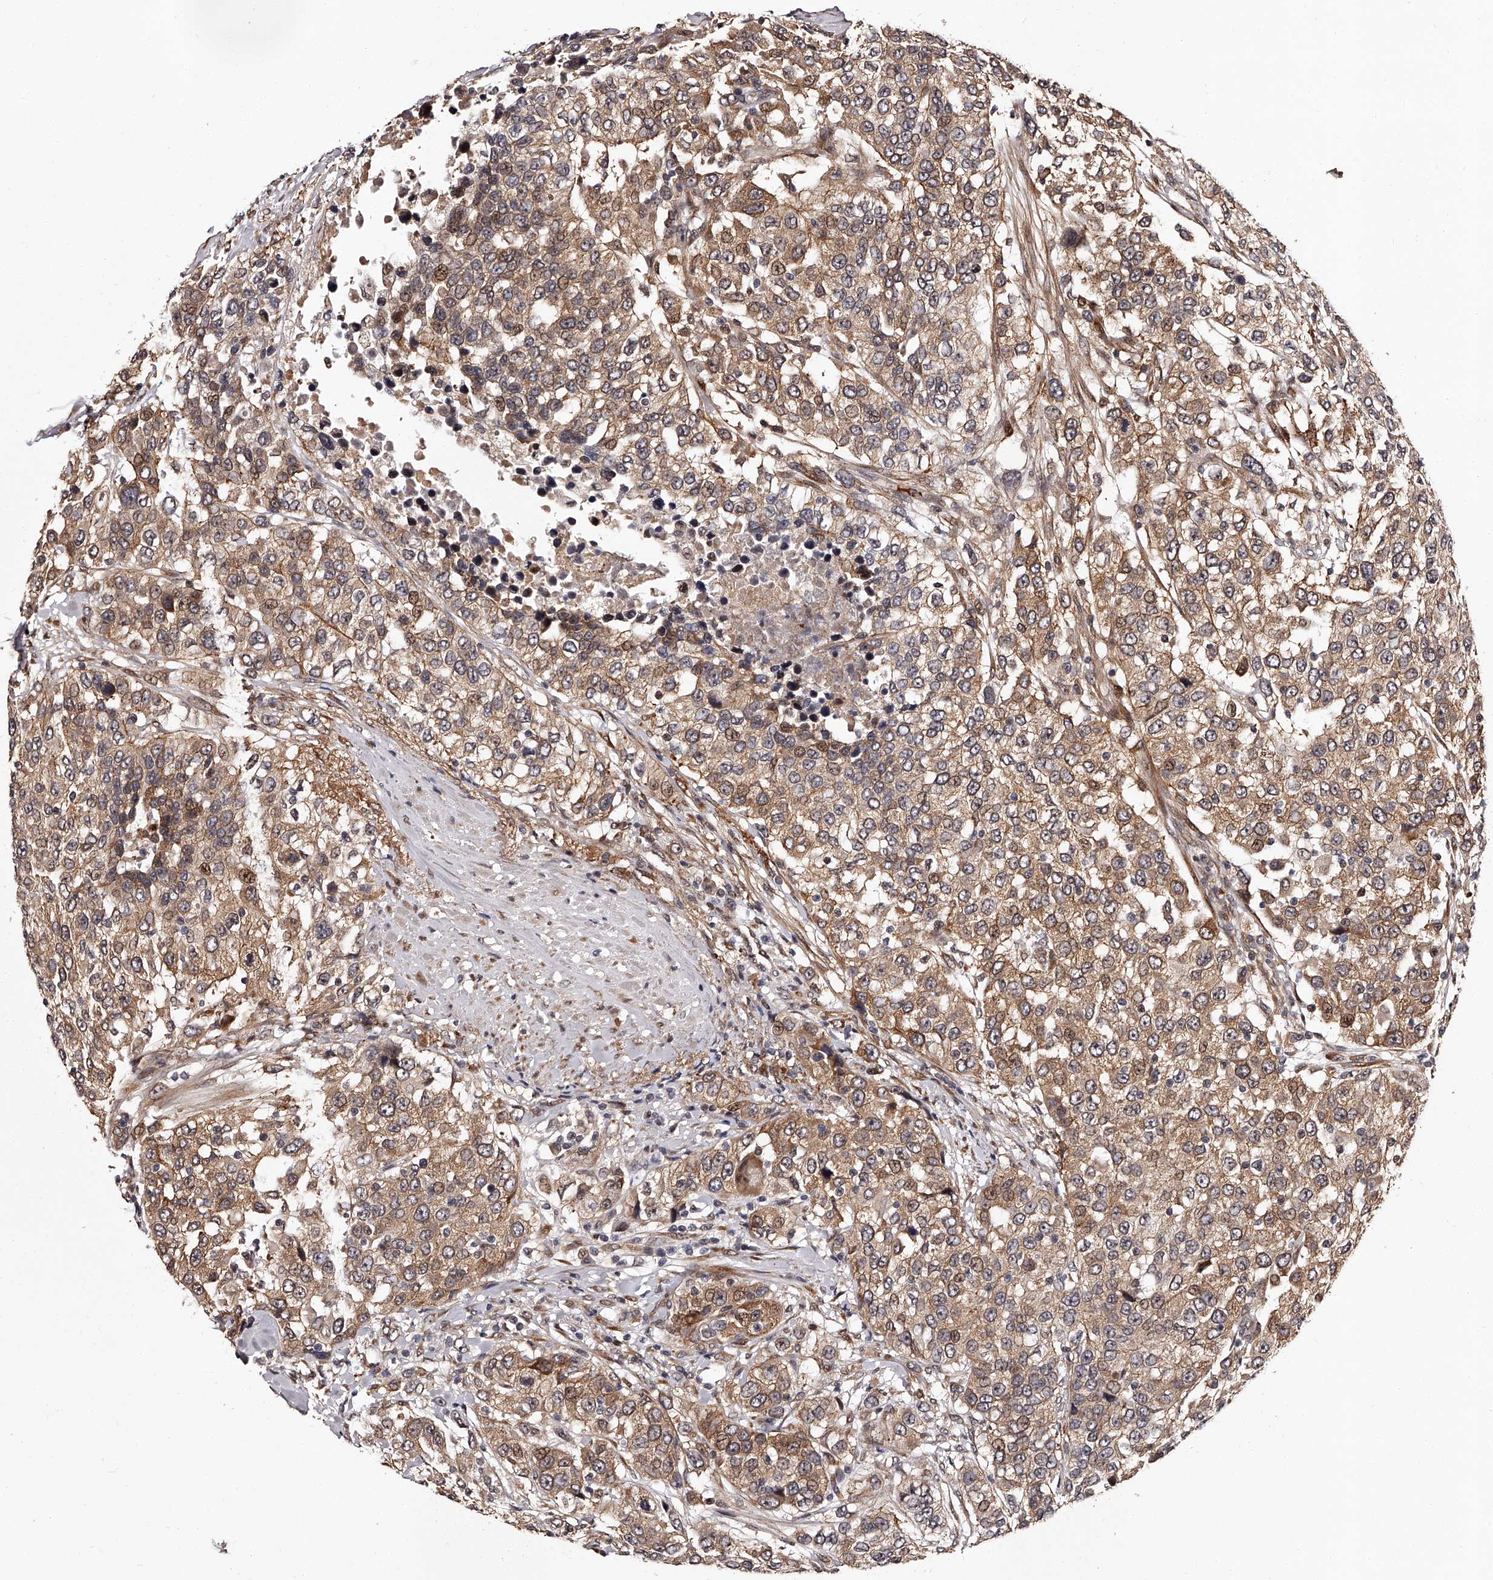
{"staining": {"intensity": "moderate", "quantity": ">75%", "location": "cytoplasmic/membranous"}, "tissue": "urothelial cancer", "cell_type": "Tumor cells", "image_type": "cancer", "snomed": [{"axis": "morphology", "description": "Urothelial carcinoma, High grade"}, {"axis": "topography", "description": "Urinary bladder"}], "caption": "Immunohistochemistry (IHC) of human high-grade urothelial carcinoma exhibits medium levels of moderate cytoplasmic/membranous staining in about >75% of tumor cells.", "gene": "RSC1A1", "patient": {"sex": "female", "age": 80}}